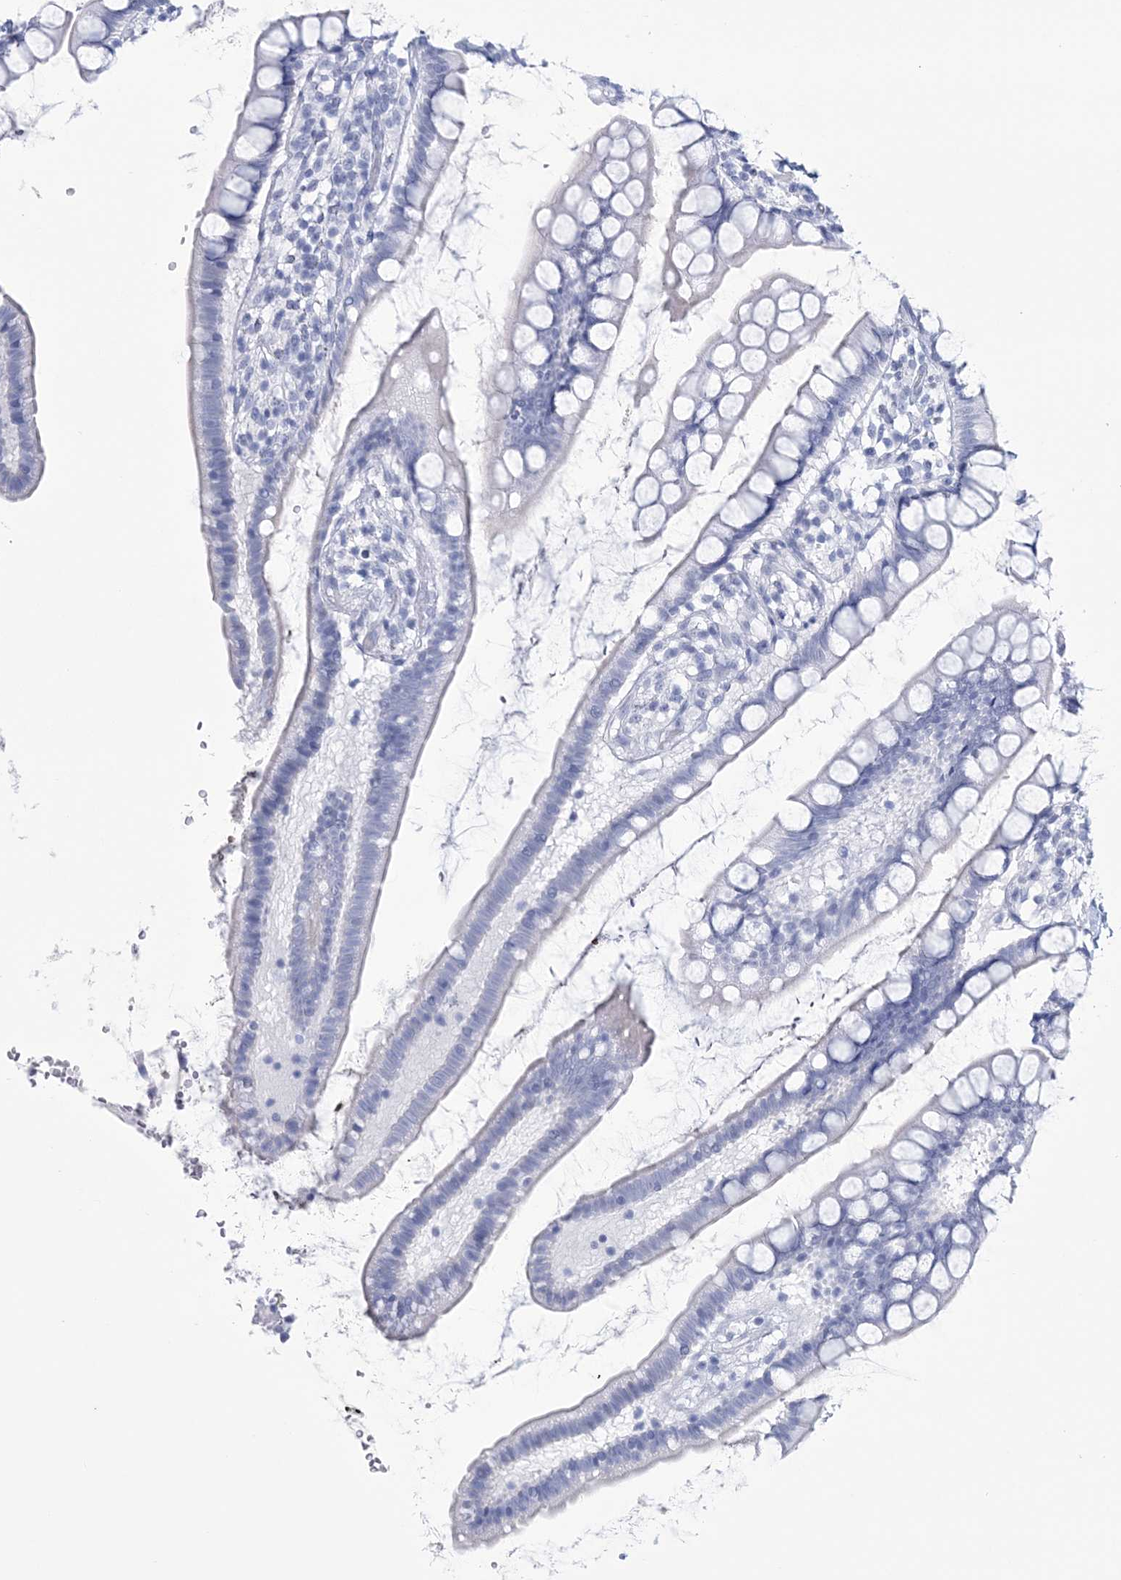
{"staining": {"intensity": "negative", "quantity": "none", "location": "none"}, "tissue": "small intestine", "cell_type": "Glandular cells", "image_type": "normal", "snomed": [{"axis": "morphology", "description": "Normal tissue, NOS"}, {"axis": "topography", "description": "Small intestine"}], "caption": "Image shows no protein expression in glandular cells of normal small intestine. (Stains: DAB immunohistochemistry (IHC) with hematoxylin counter stain, Microscopy: brightfield microscopy at high magnification).", "gene": "DPCD", "patient": {"sex": "female", "age": 84}}